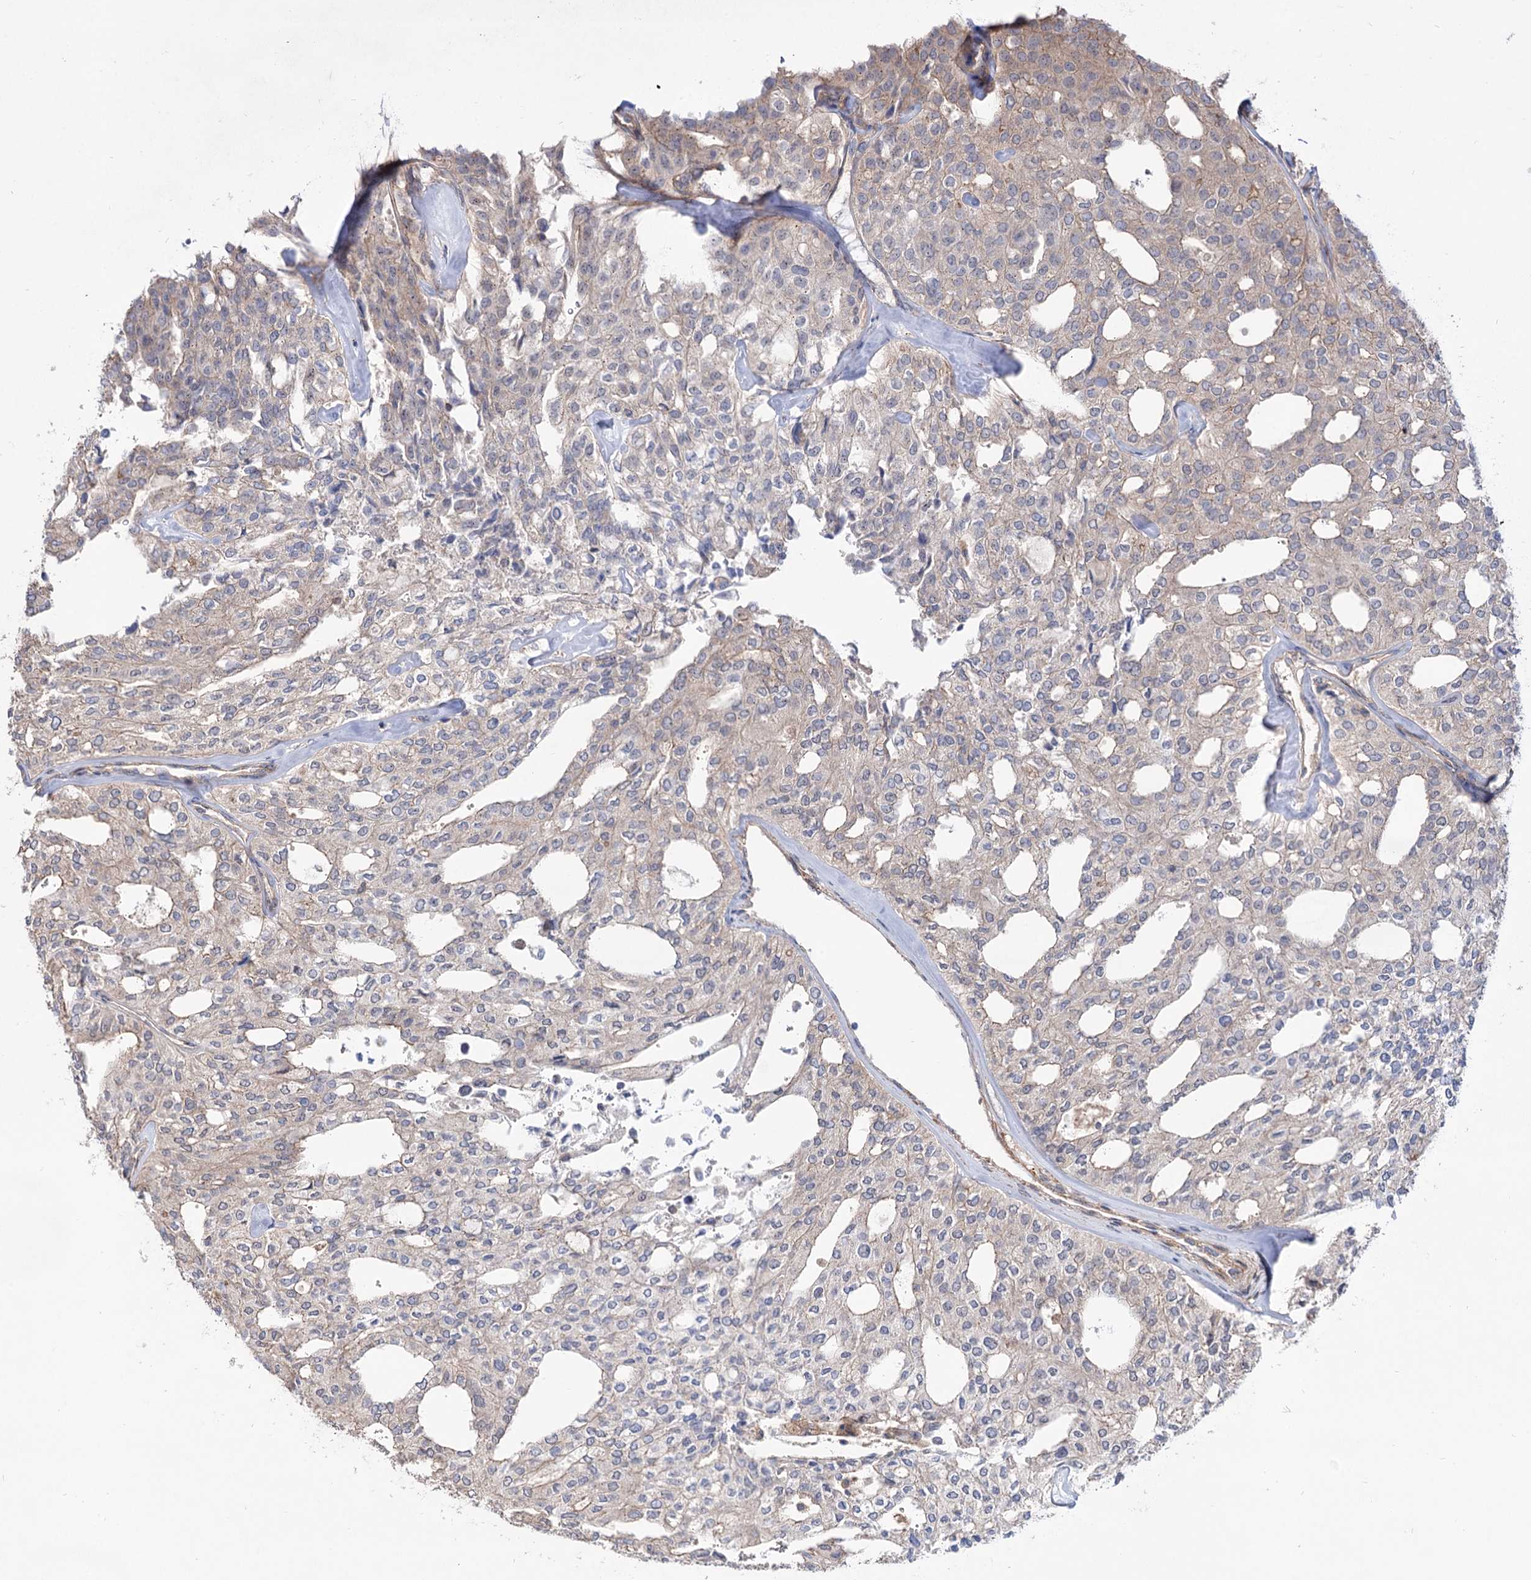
{"staining": {"intensity": "weak", "quantity": "25%-75%", "location": "cytoplasmic/membranous"}, "tissue": "thyroid cancer", "cell_type": "Tumor cells", "image_type": "cancer", "snomed": [{"axis": "morphology", "description": "Follicular adenoma carcinoma, NOS"}, {"axis": "topography", "description": "Thyroid gland"}], "caption": "Follicular adenoma carcinoma (thyroid) stained with immunohistochemistry (IHC) demonstrates weak cytoplasmic/membranous expression in approximately 25%-75% of tumor cells.", "gene": "SEC24A", "patient": {"sex": "male", "age": 75}}